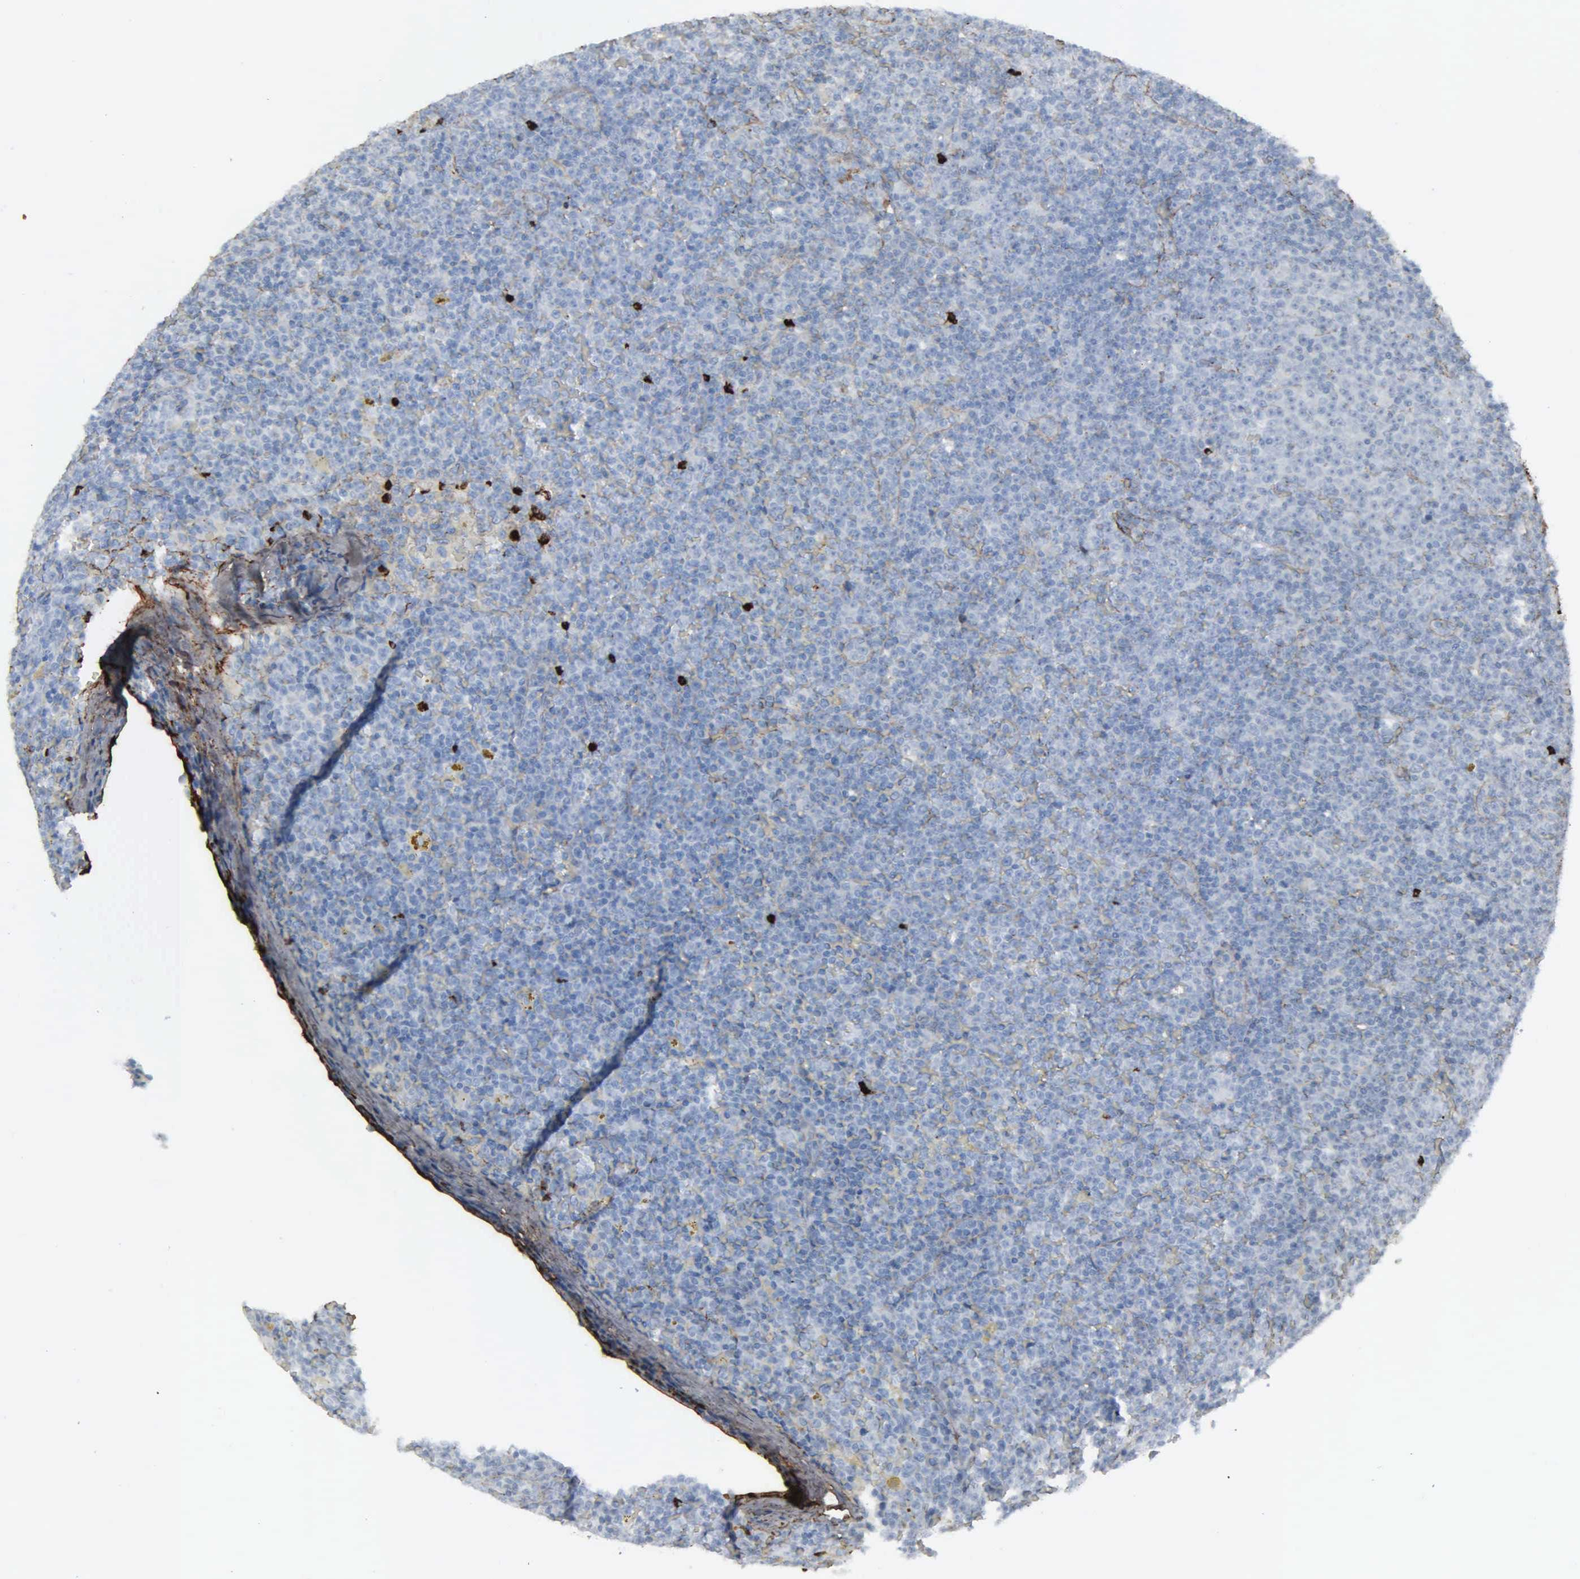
{"staining": {"intensity": "strong", "quantity": "<25%", "location": "cytoplasmic/membranous"}, "tissue": "lymphoma", "cell_type": "Tumor cells", "image_type": "cancer", "snomed": [{"axis": "morphology", "description": "Malignant lymphoma, non-Hodgkin's type, Low grade"}, {"axis": "topography", "description": "Lymph node"}], "caption": "DAB immunohistochemical staining of human low-grade malignant lymphoma, non-Hodgkin's type exhibits strong cytoplasmic/membranous protein positivity in about <25% of tumor cells.", "gene": "FN1", "patient": {"sex": "male", "age": 50}}